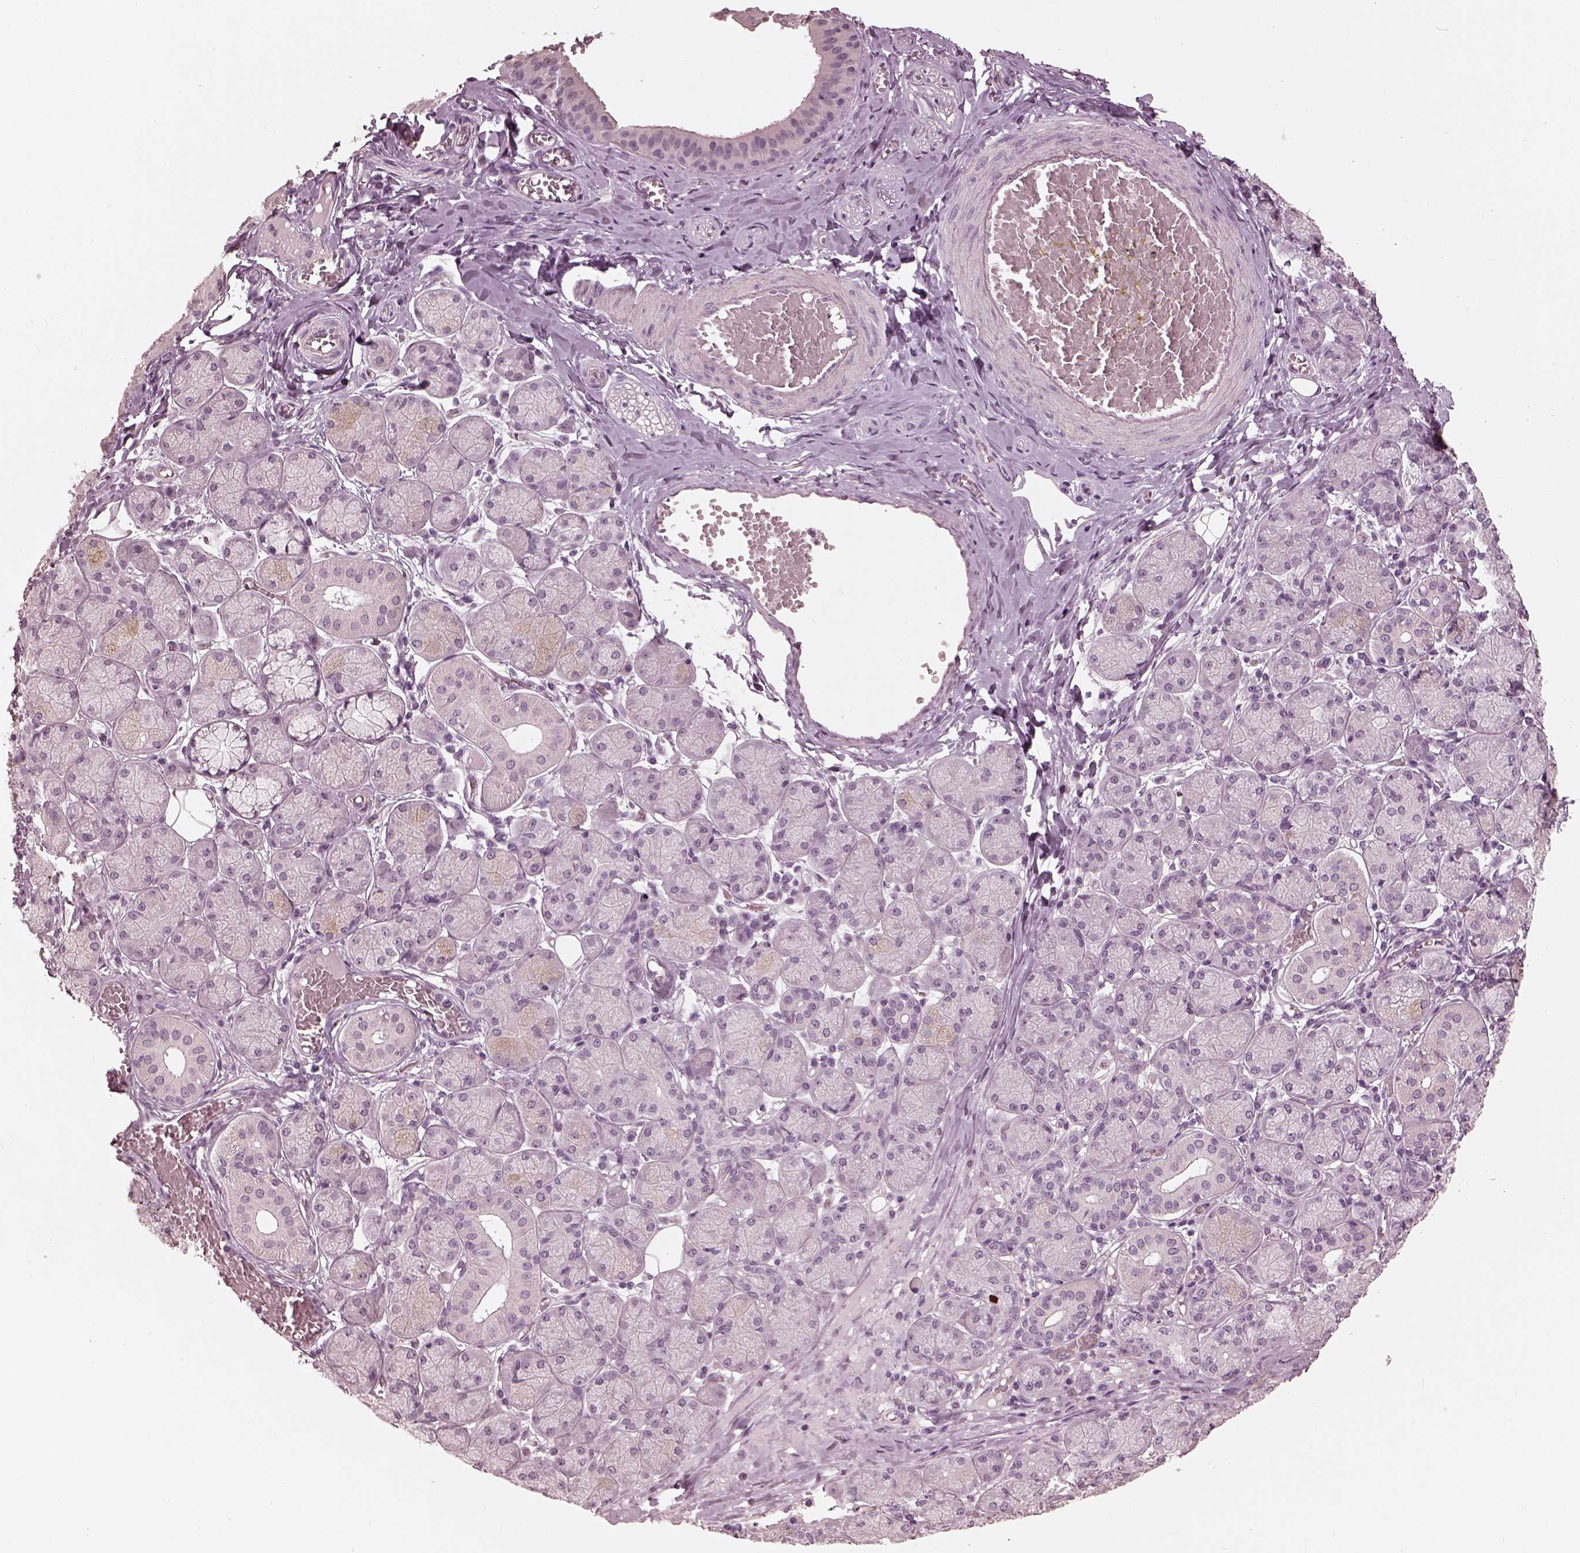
{"staining": {"intensity": "negative", "quantity": "none", "location": "none"}, "tissue": "salivary gland", "cell_type": "Glandular cells", "image_type": "normal", "snomed": [{"axis": "morphology", "description": "Normal tissue, NOS"}, {"axis": "topography", "description": "Salivary gland"}, {"axis": "topography", "description": "Peripheral nerve tissue"}], "caption": "Micrograph shows no protein expression in glandular cells of unremarkable salivary gland.", "gene": "OPTC", "patient": {"sex": "female", "age": 24}}